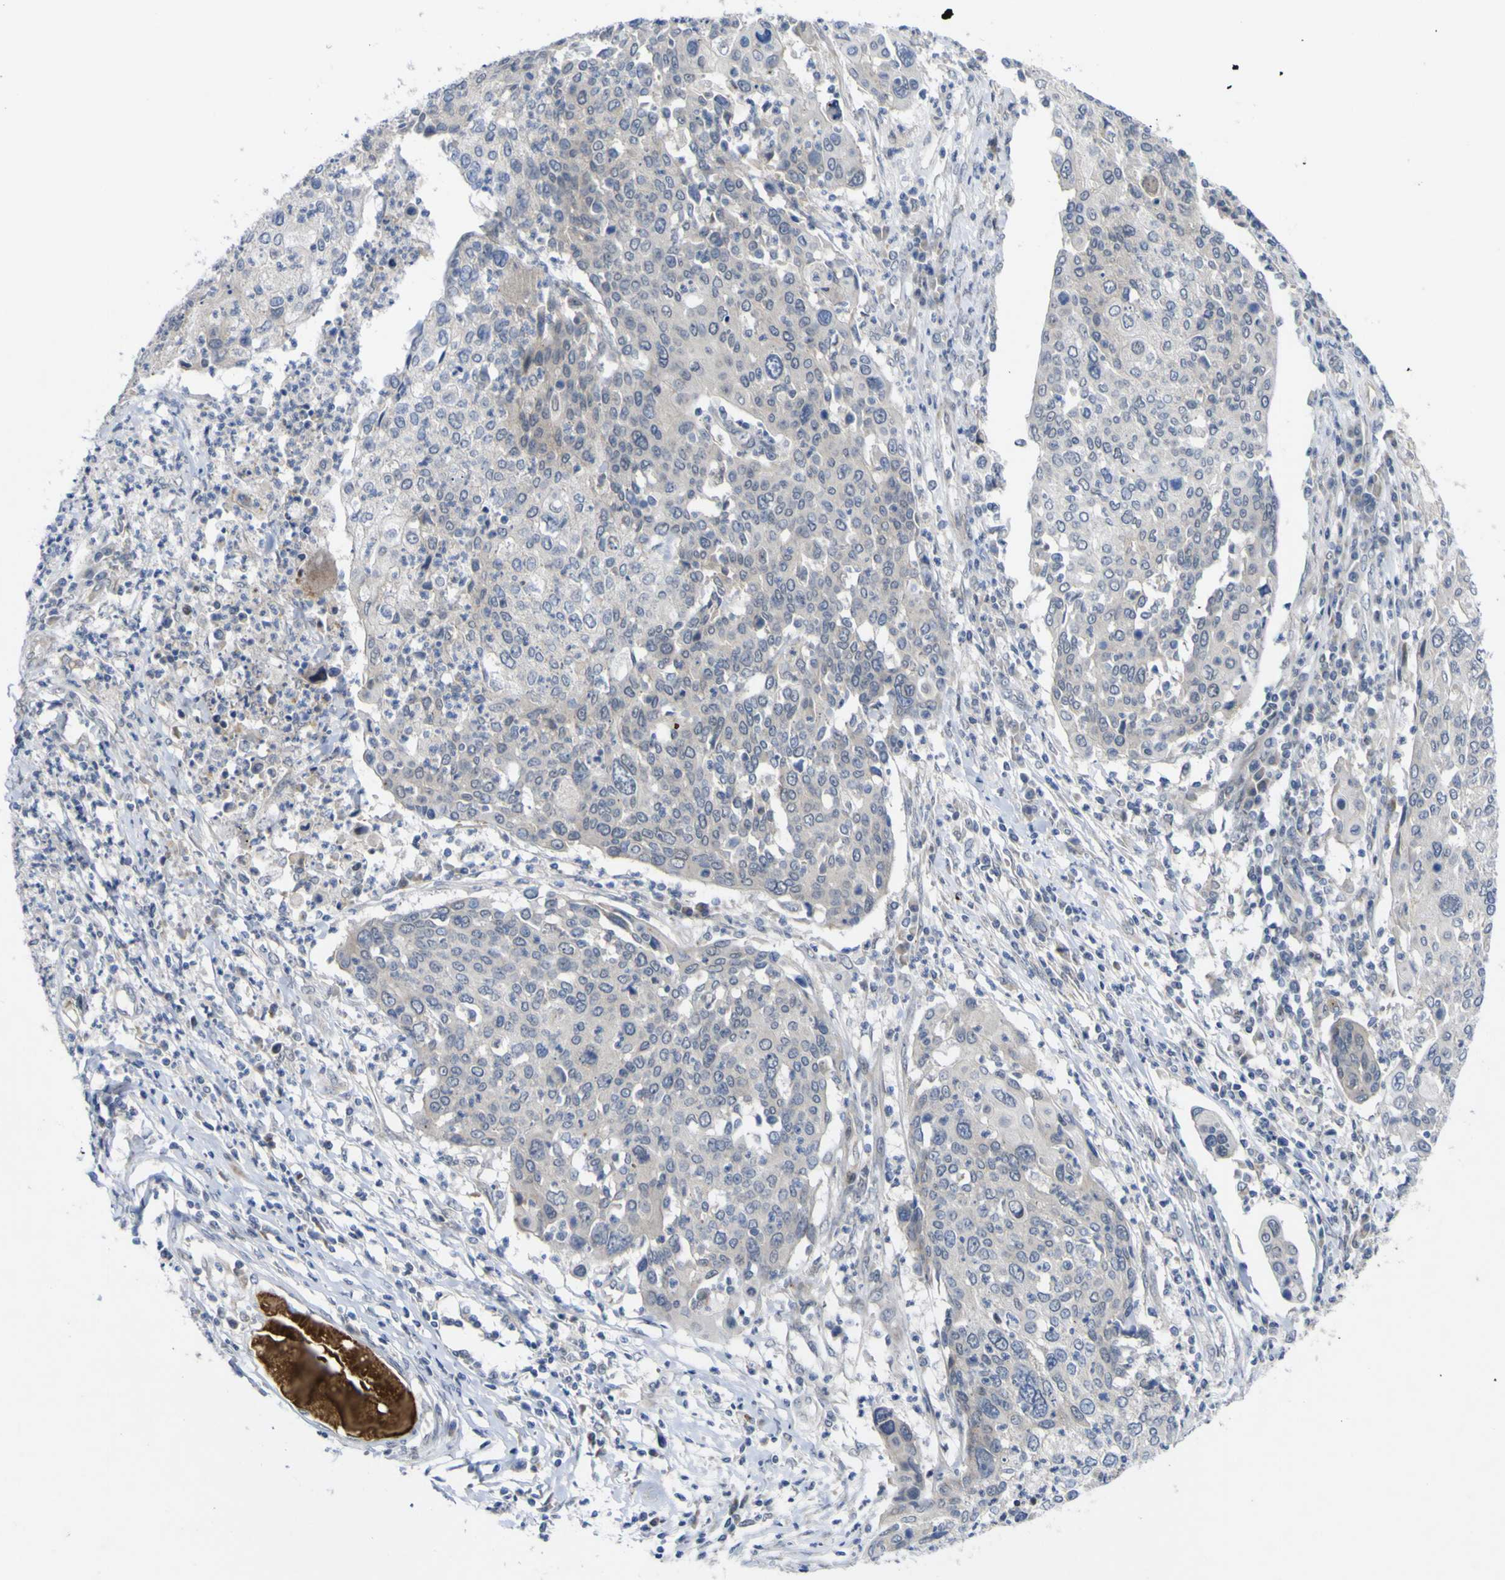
{"staining": {"intensity": "negative", "quantity": "none", "location": "none"}, "tissue": "cervical cancer", "cell_type": "Tumor cells", "image_type": "cancer", "snomed": [{"axis": "morphology", "description": "Squamous cell carcinoma, NOS"}, {"axis": "topography", "description": "Cervix"}], "caption": "A photomicrograph of human squamous cell carcinoma (cervical) is negative for staining in tumor cells. Nuclei are stained in blue.", "gene": "NAV1", "patient": {"sex": "female", "age": 40}}